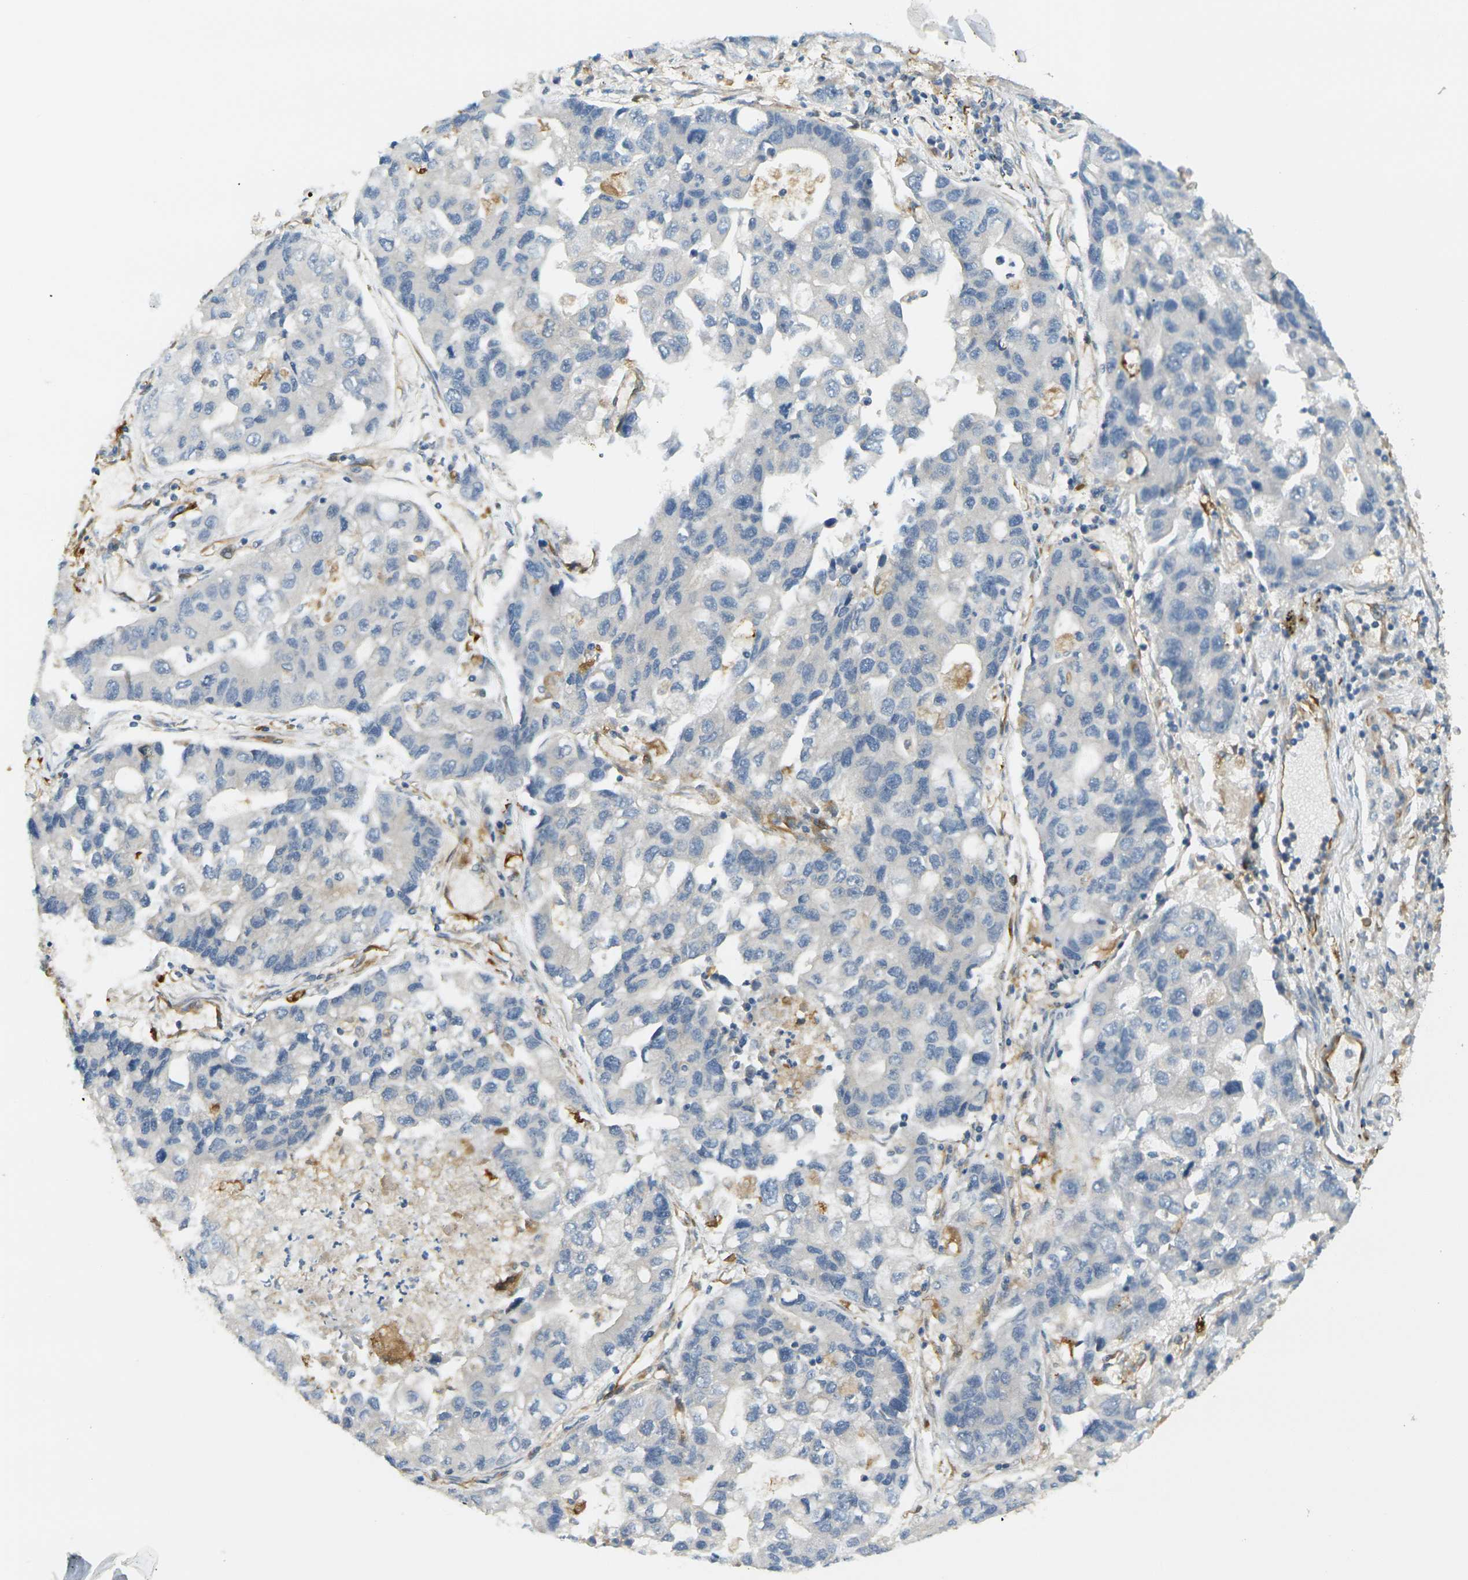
{"staining": {"intensity": "negative", "quantity": "none", "location": "none"}, "tissue": "lung cancer", "cell_type": "Tumor cells", "image_type": "cancer", "snomed": [{"axis": "morphology", "description": "Adenocarcinoma, NOS"}, {"axis": "topography", "description": "Lung"}], "caption": "Tumor cells show no significant protein staining in lung cancer.", "gene": "CYTH3", "patient": {"sex": "female", "age": 51}}